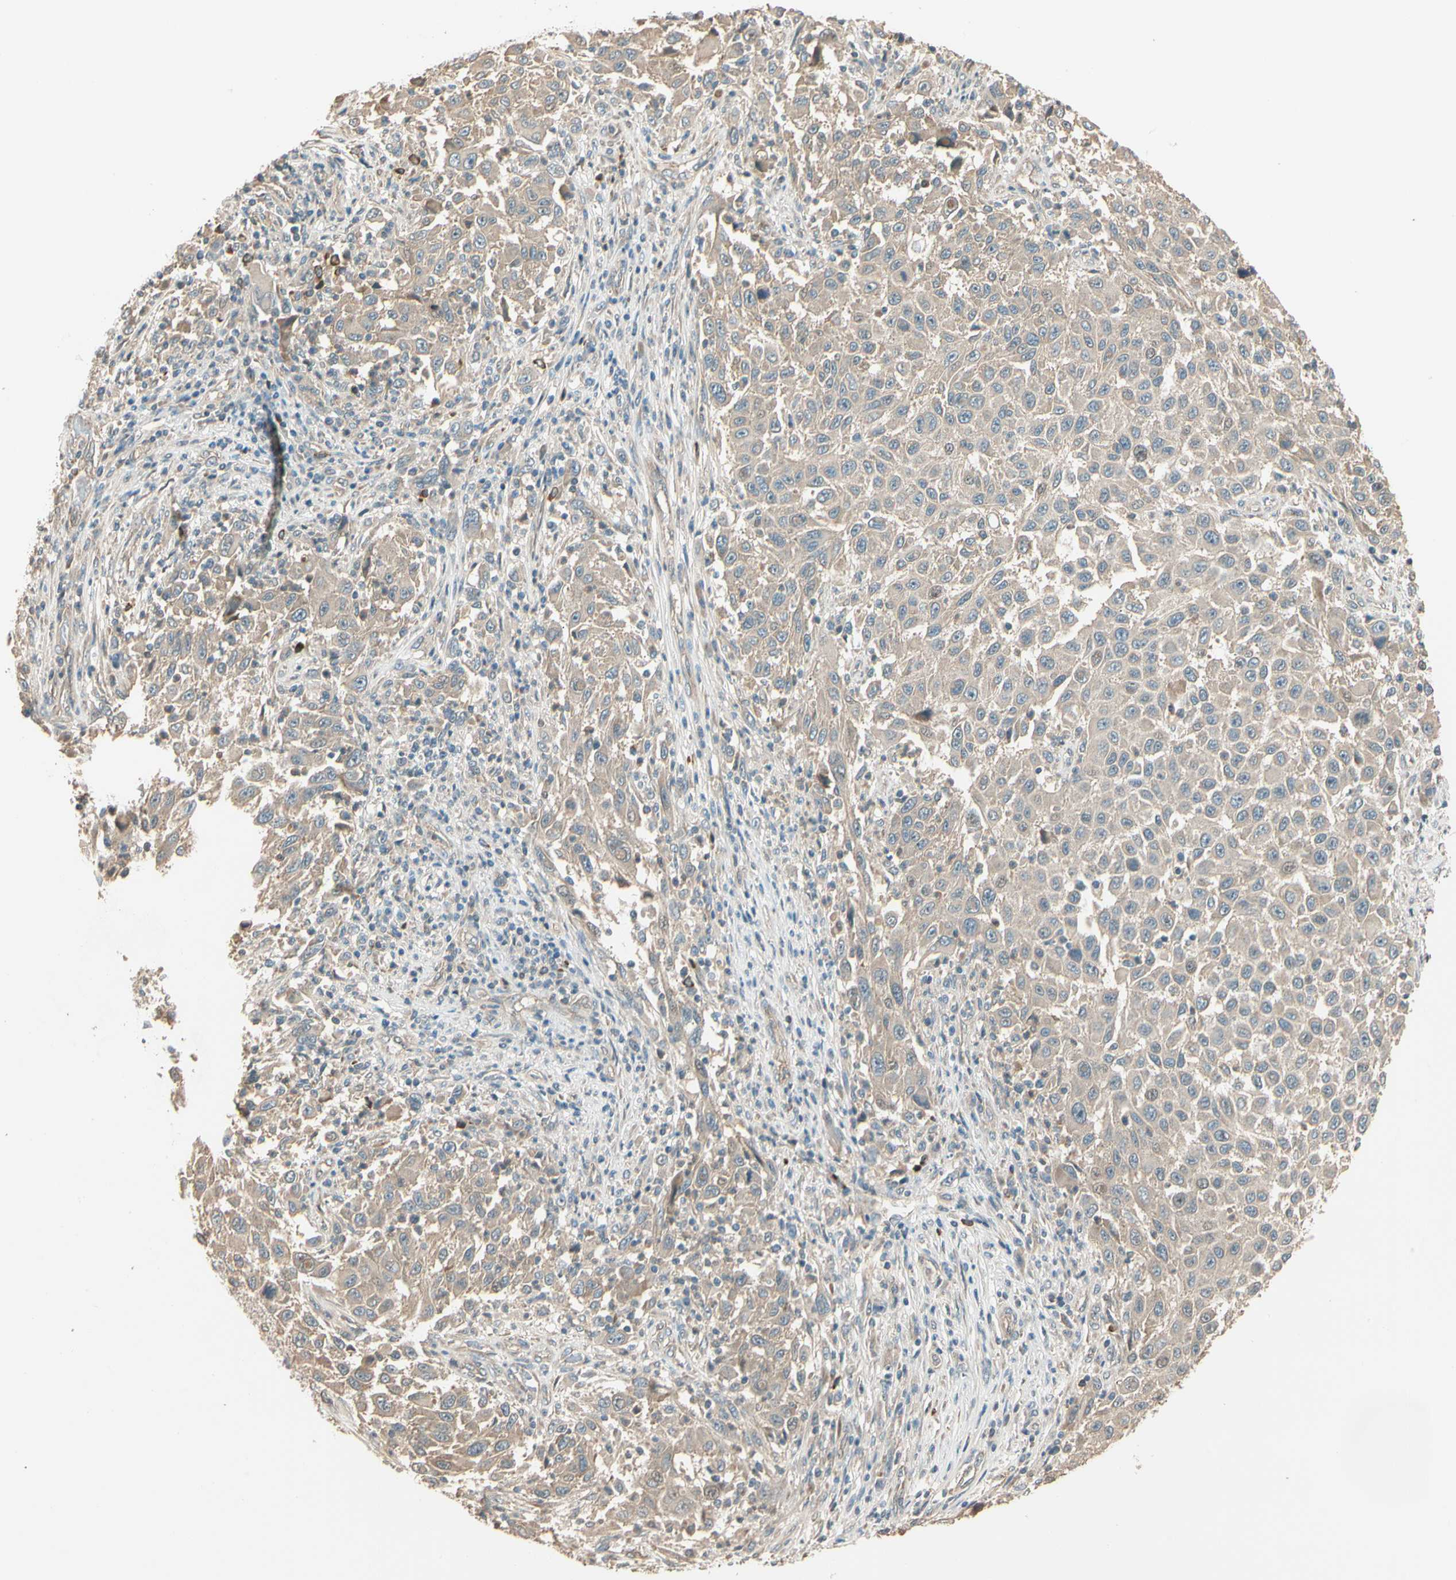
{"staining": {"intensity": "weak", "quantity": ">75%", "location": "cytoplasmic/membranous"}, "tissue": "melanoma", "cell_type": "Tumor cells", "image_type": "cancer", "snomed": [{"axis": "morphology", "description": "Malignant melanoma, Metastatic site"}, {"axis": "topography", "description": "Lymph node"}], "caption": "High-power microscopy captured an immunohistochemistry (IHC) histopathology image of malignant melanoma (metastatic site), revealing weak cytoplasmic/membranous positivity in approximately >75% of tumor cells. Immunohistochemistry stains the protein in brown and the nuclei are stained blue.", "gene": "TNFRSF21", "patient": {"sex": "male", "age": 61}}